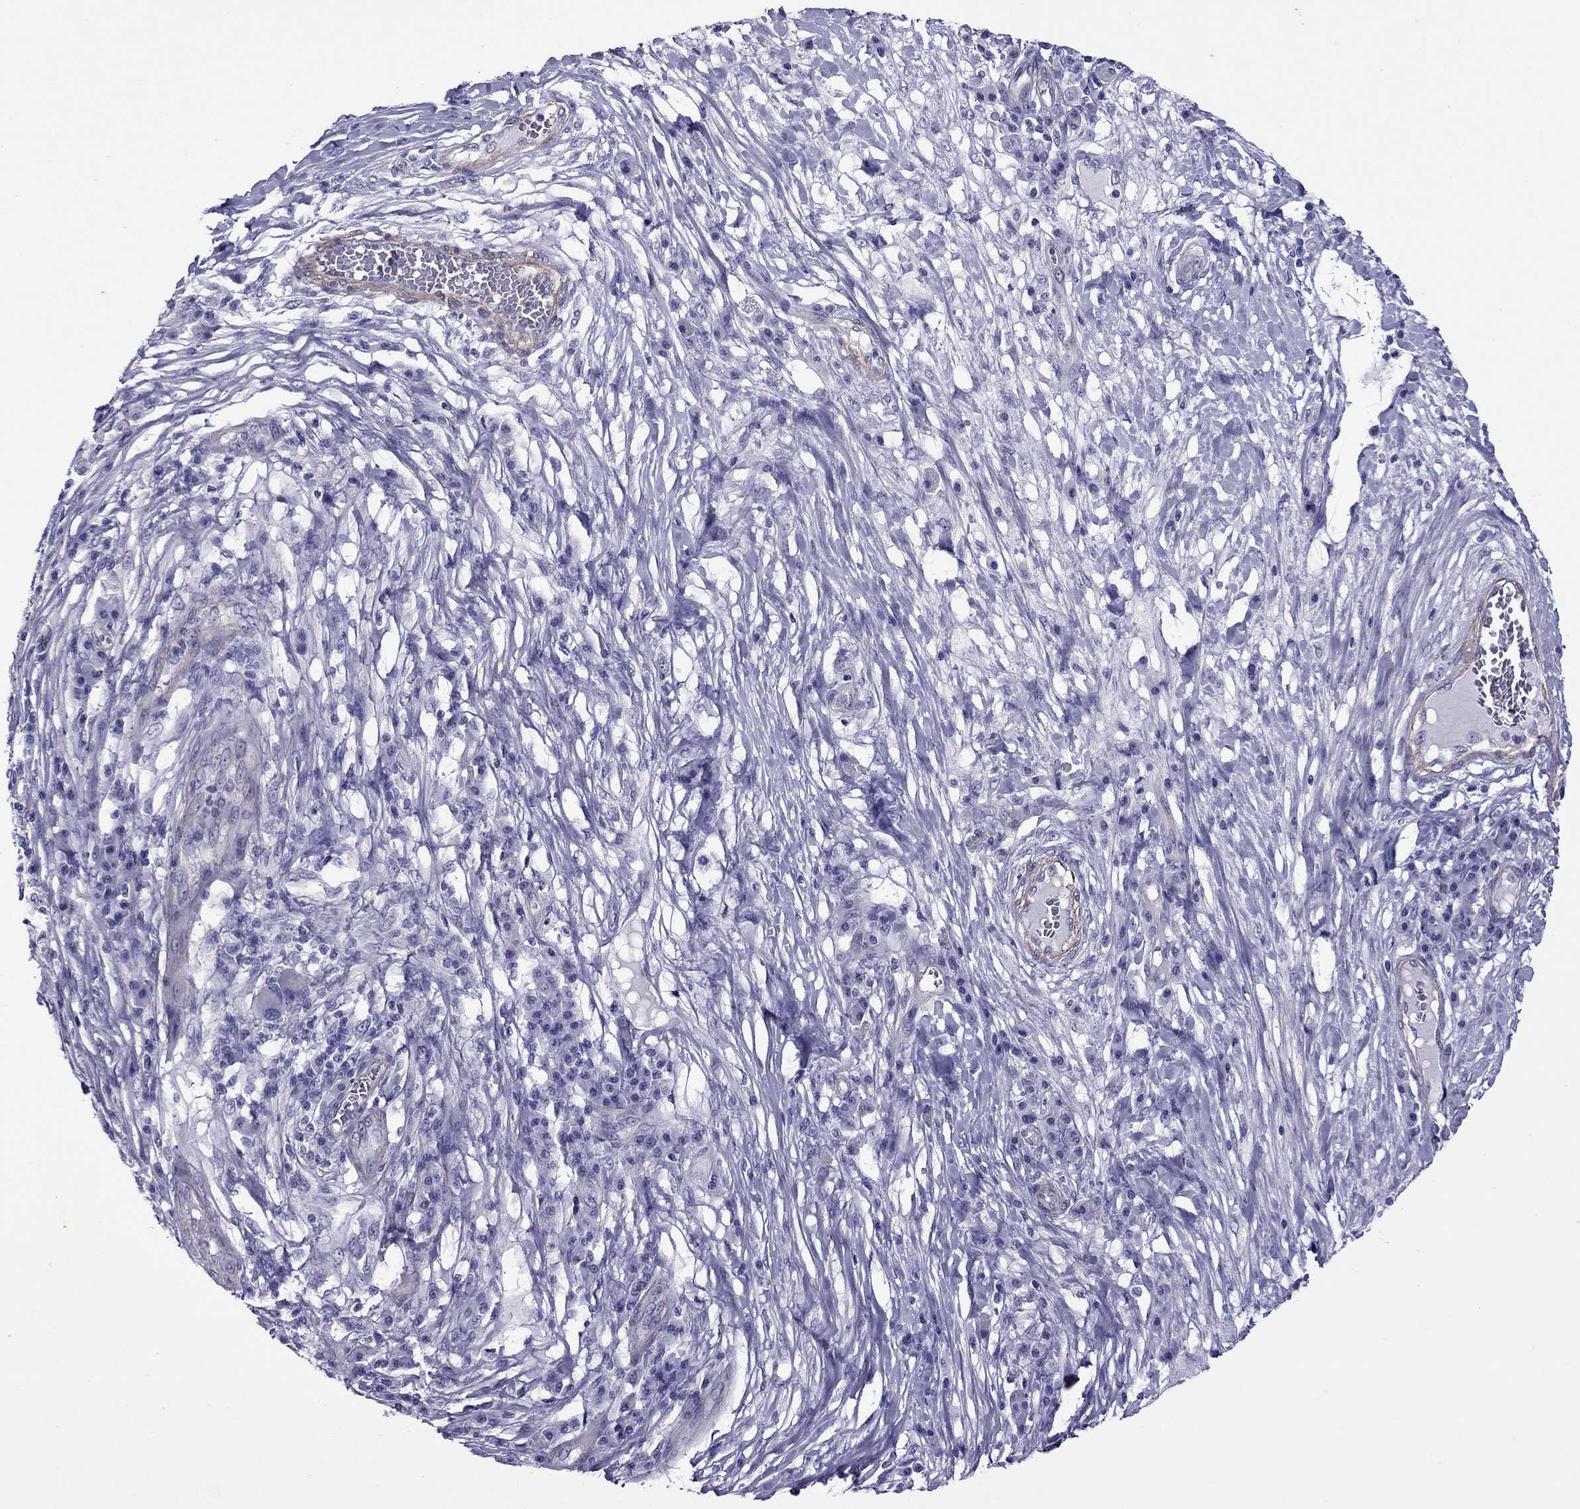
{"staining": {"intensity": "negative", "quantity": "none", "location": "none"}, "tissue": "melanoma", "cell_type": "Tumor cells", "image_type": "cancer", "snomed": [{"axis": "morphology", "description": "Malignant melanoma, NOS"}, {"axis": "topography", "description": "Skin"}], "caption": "Malignant melanoma was stained to show a protein in brown. There is no significant positivity in tumor cells. (DAB immunohistochemistry (IHC) with hematoxylin counter stain).", "gene": "CHRNA5", "patient": {"sex": "male", "age": 53}}